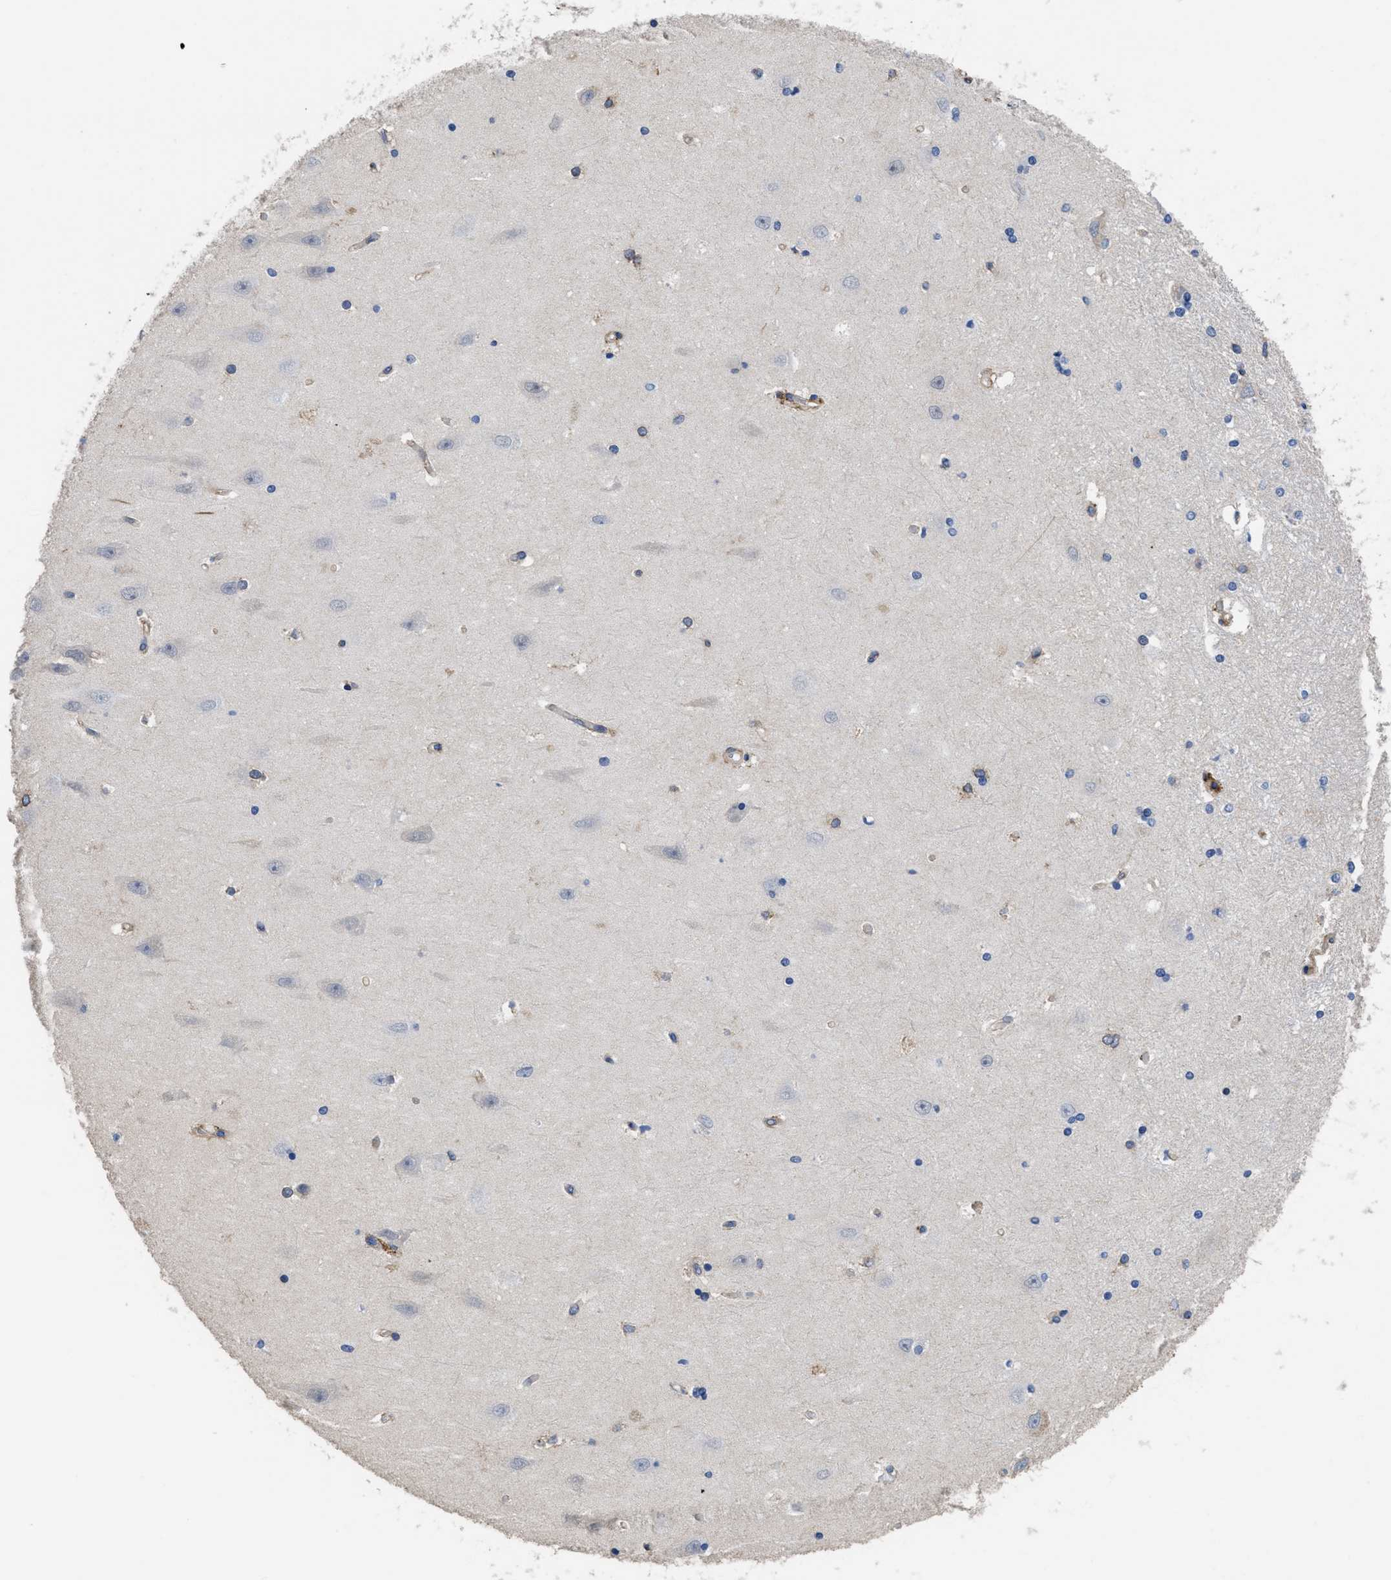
{"staining": {"intensity": "moderate", "quantity": "<25%", "location": "cytoplasmic/membranous"}, "tissue": "hippocampus", "cell_type": "Glial cells", "image_type": "normal", "snomed": [{"axis": "morphology", "description": "Normal tissue, NOS"}, {"axis": "topography", "description": "Hippocampus"}], "caption": "Moderate cytoplasmic/membranous expression is appreciated in about <25% of glial cells in normal hippocampus.", "gene": "SQLE", "patient": {"sex": "male", "age": 45}}